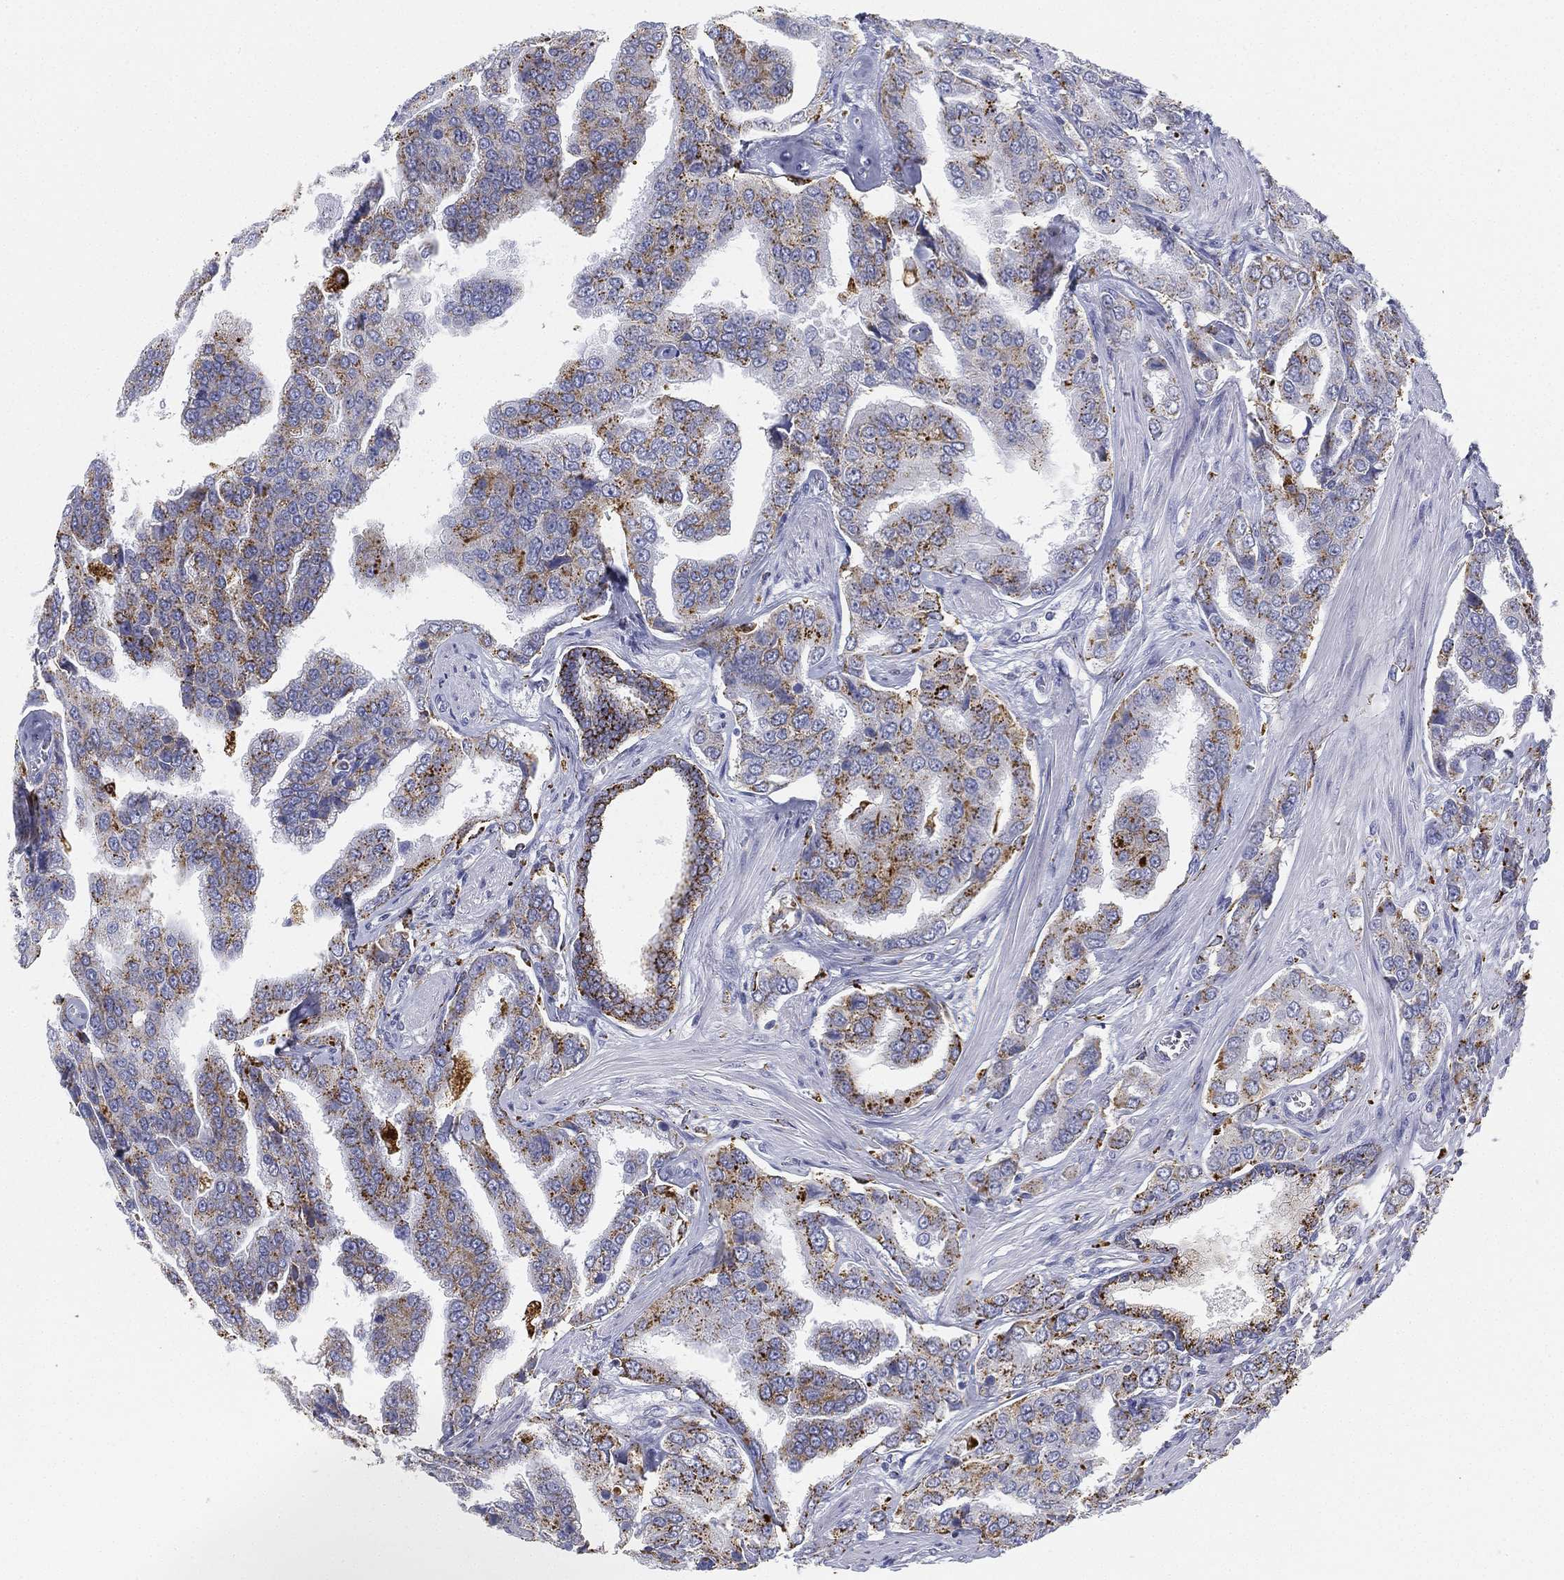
{"staining": {"intensity": "strong", "quantity": "25%-75%", "location": "cytoplasmic/membranous"}, "tissue": "prostate cancer", "cell_type": "Tumor cells", "image_type": "cancer", "snomed": [{"axis": "morphology", "description": "Adenocarcinoma, NOS"}, {"axis": "topography", "description": "Prostate and seminal vesicle, NOS"}, {"axis": "topography", "description": "Prostate"}], "caption": "Approximately 25%-75% of tumor cells in human prostate cancer show strong cytoplasmic/membranous protein staining as visualized by brown immunohistochemical staining.", "gene": "NPC2", "patient": {"sex": "male", "age": 69}}